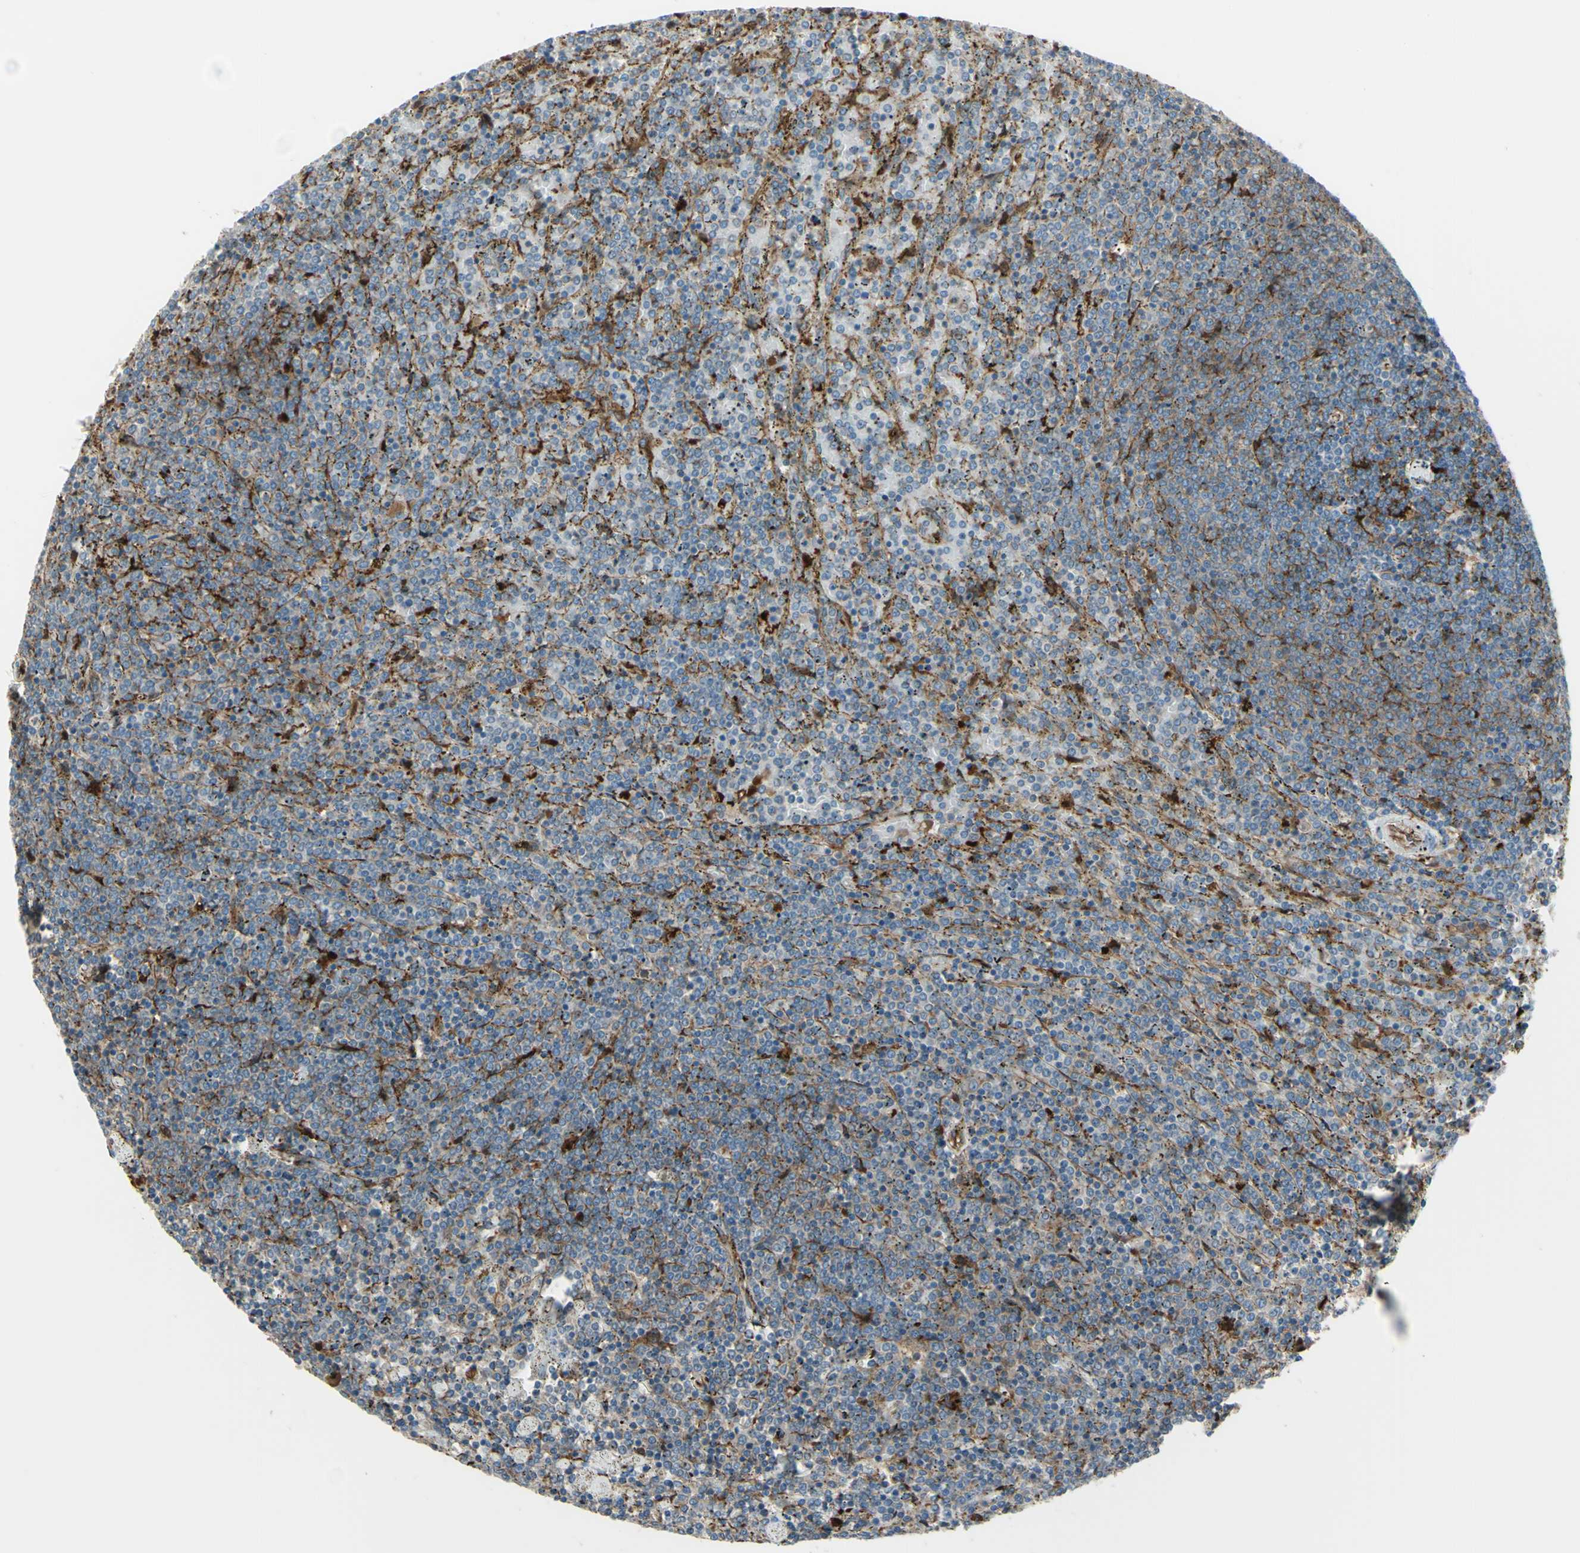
{"staining": {"intensity": "weak", "quantity": "<25%", "location": "cytoplasmic/membranous"}, "tissue": "lymphoma", "cell_type": "Tumor cells", "image_type": "cancer", "snomed": [{"axis": "morphology", "description": "Malignant lymphoma, non-Hodgkin's type, Low grade"}, {"axis": "topography", "description": "Spleen"}], "caption": "There is no significant positivity in tumor cells of lymphoma.", "gene": "IGSF9B", "patient": {"sex": "female", "age": 77}}